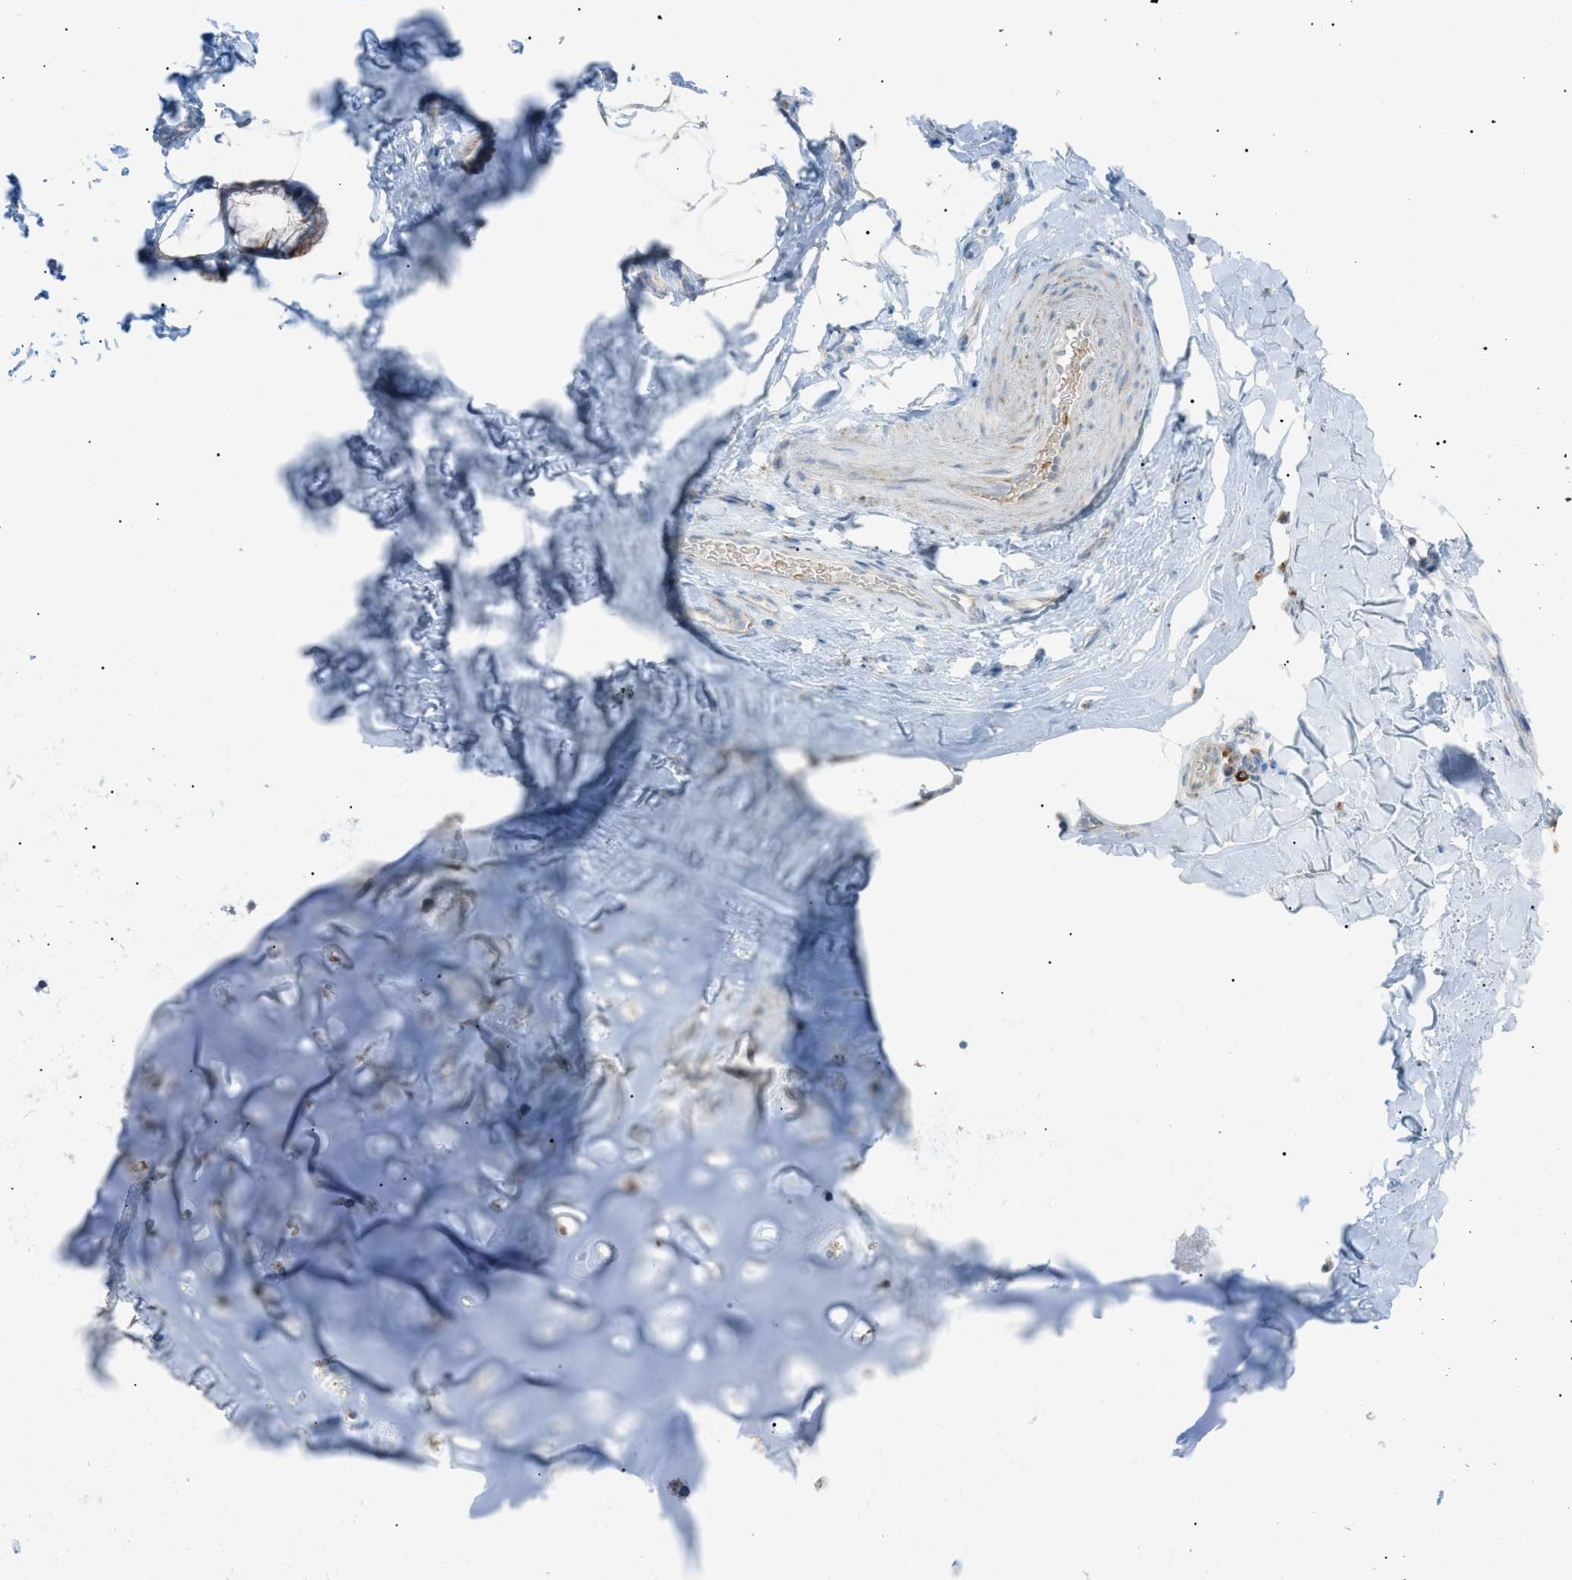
{"staining": {"intensity": "weak", "quantity": ">75%", "location": "cytoplasmic/membranous"}, "tissue": "adipose tissue", "cell_type": "Adipocytes", "image_type": "normal", "snomed": [{"axis": "morphology", "description": "Normal tissue, NOS"}, {"axis": "topography", "description": "Cartilage tissue"}, {"axis": "topography", "description": "Bronchus"}], "caption": "Protein analysis of benign adipose tissue displays weak cytoplasmic/membranous staining in approximately >75% of adipocytes.", "gene": "ZNF516", "patient": {"sex": "female", "age": 53}}